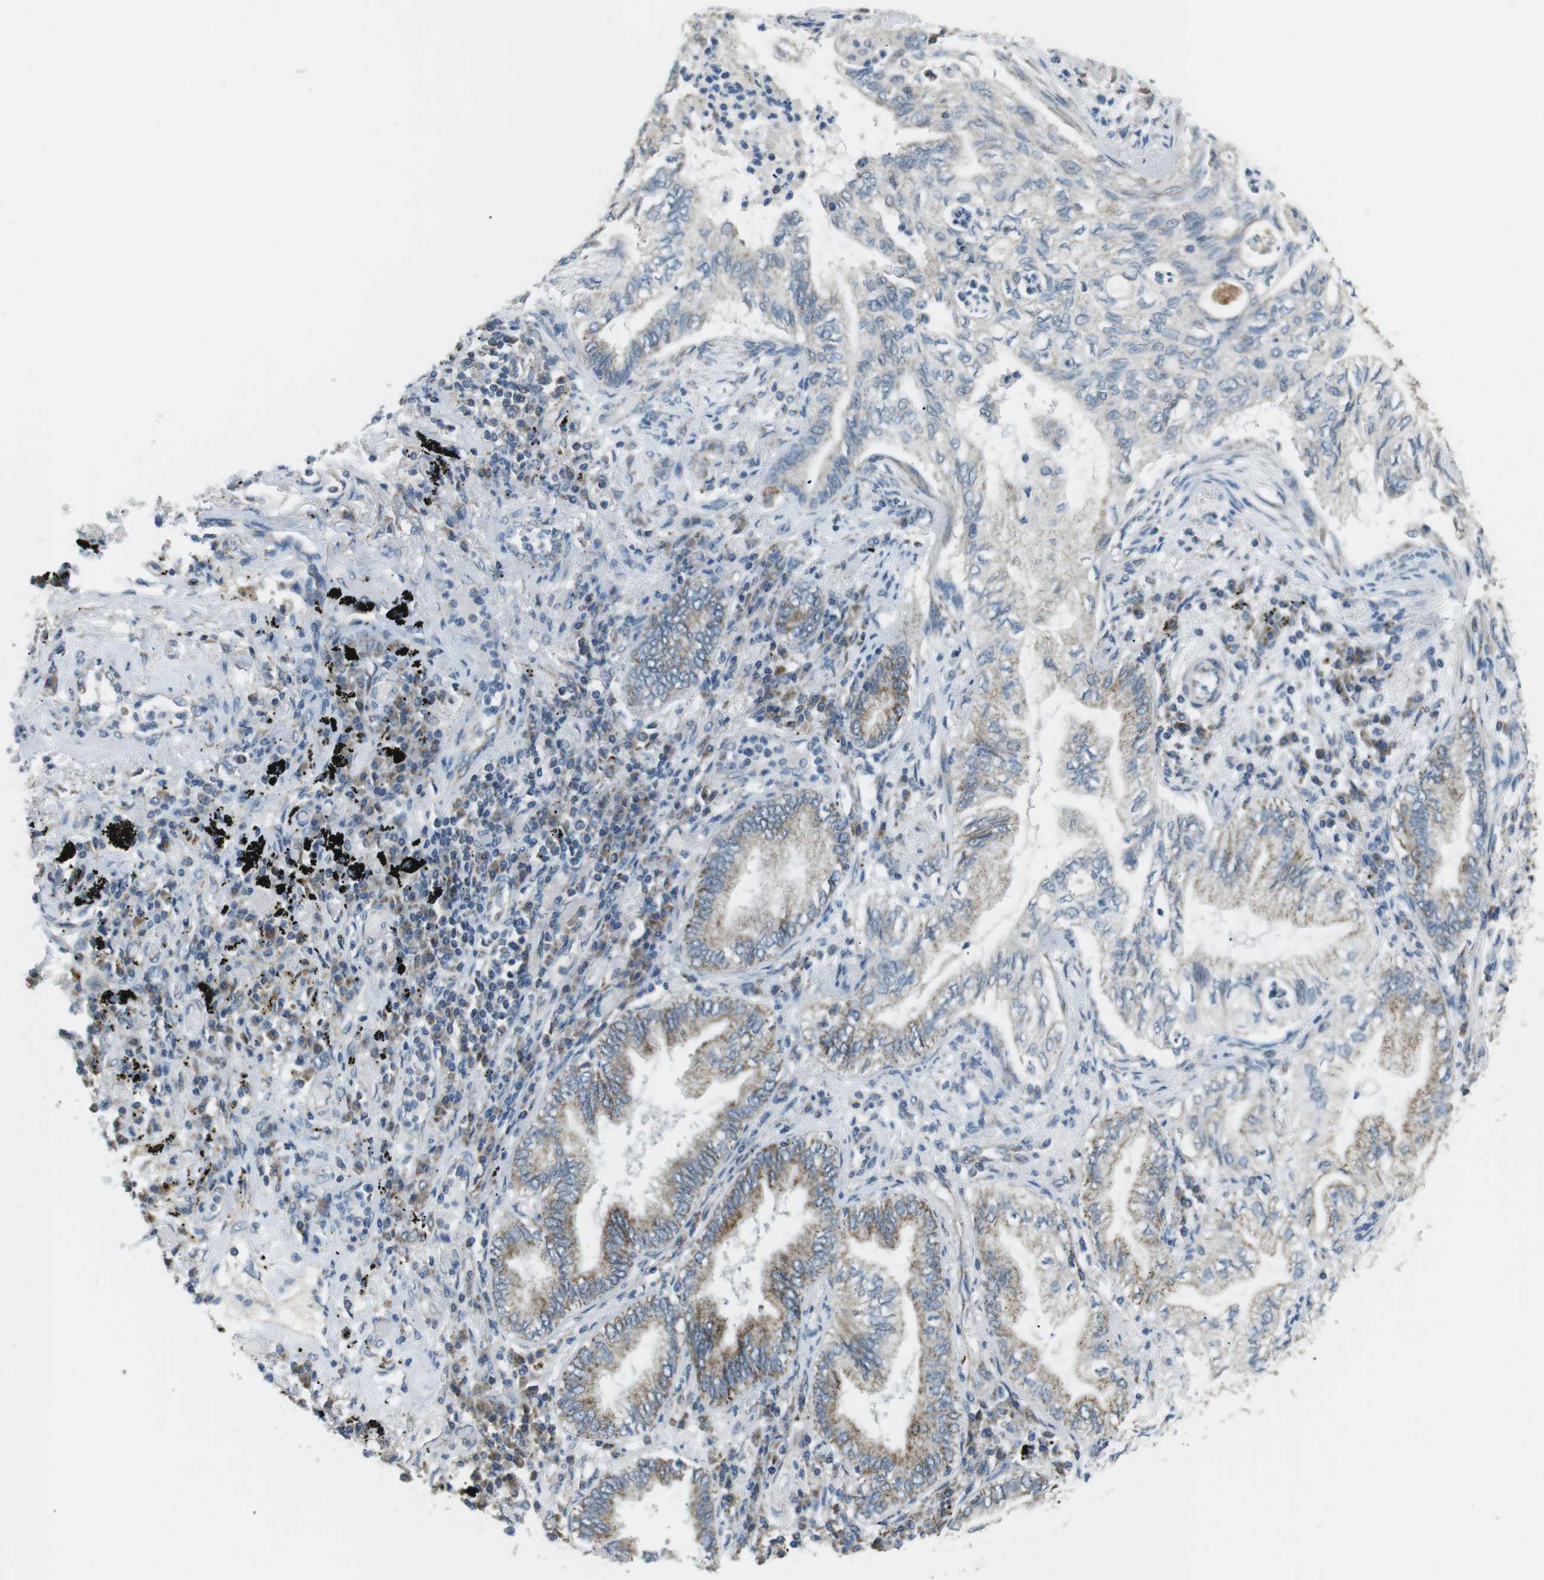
{"staining": {"intensity": "moderate", "quantity": "25%-75%", "location": "cytoplasmic/membranous"}, "tissue": "lung cancer", "cell_type": "Tumor cells", "image_type": "cancer", "snomed": [{"axis": "morphology", "description": "Normal tissue, NOS"}, {"axis": "morphology", "description": "Adenocarcinoma, NOS"}, {"axis": "topography", "description": "Bronchus"}, {"axis": "topography", "description": "Lung"}], "caption": "Immunohistochemical staining of lung adenocarcinoma shows medium levels of moderate cytoplasmic/membranous positivity in about 25%-75% of tumor cells.", "gene": "BACE1", "patient": {"sex": "female", "age": 70}}